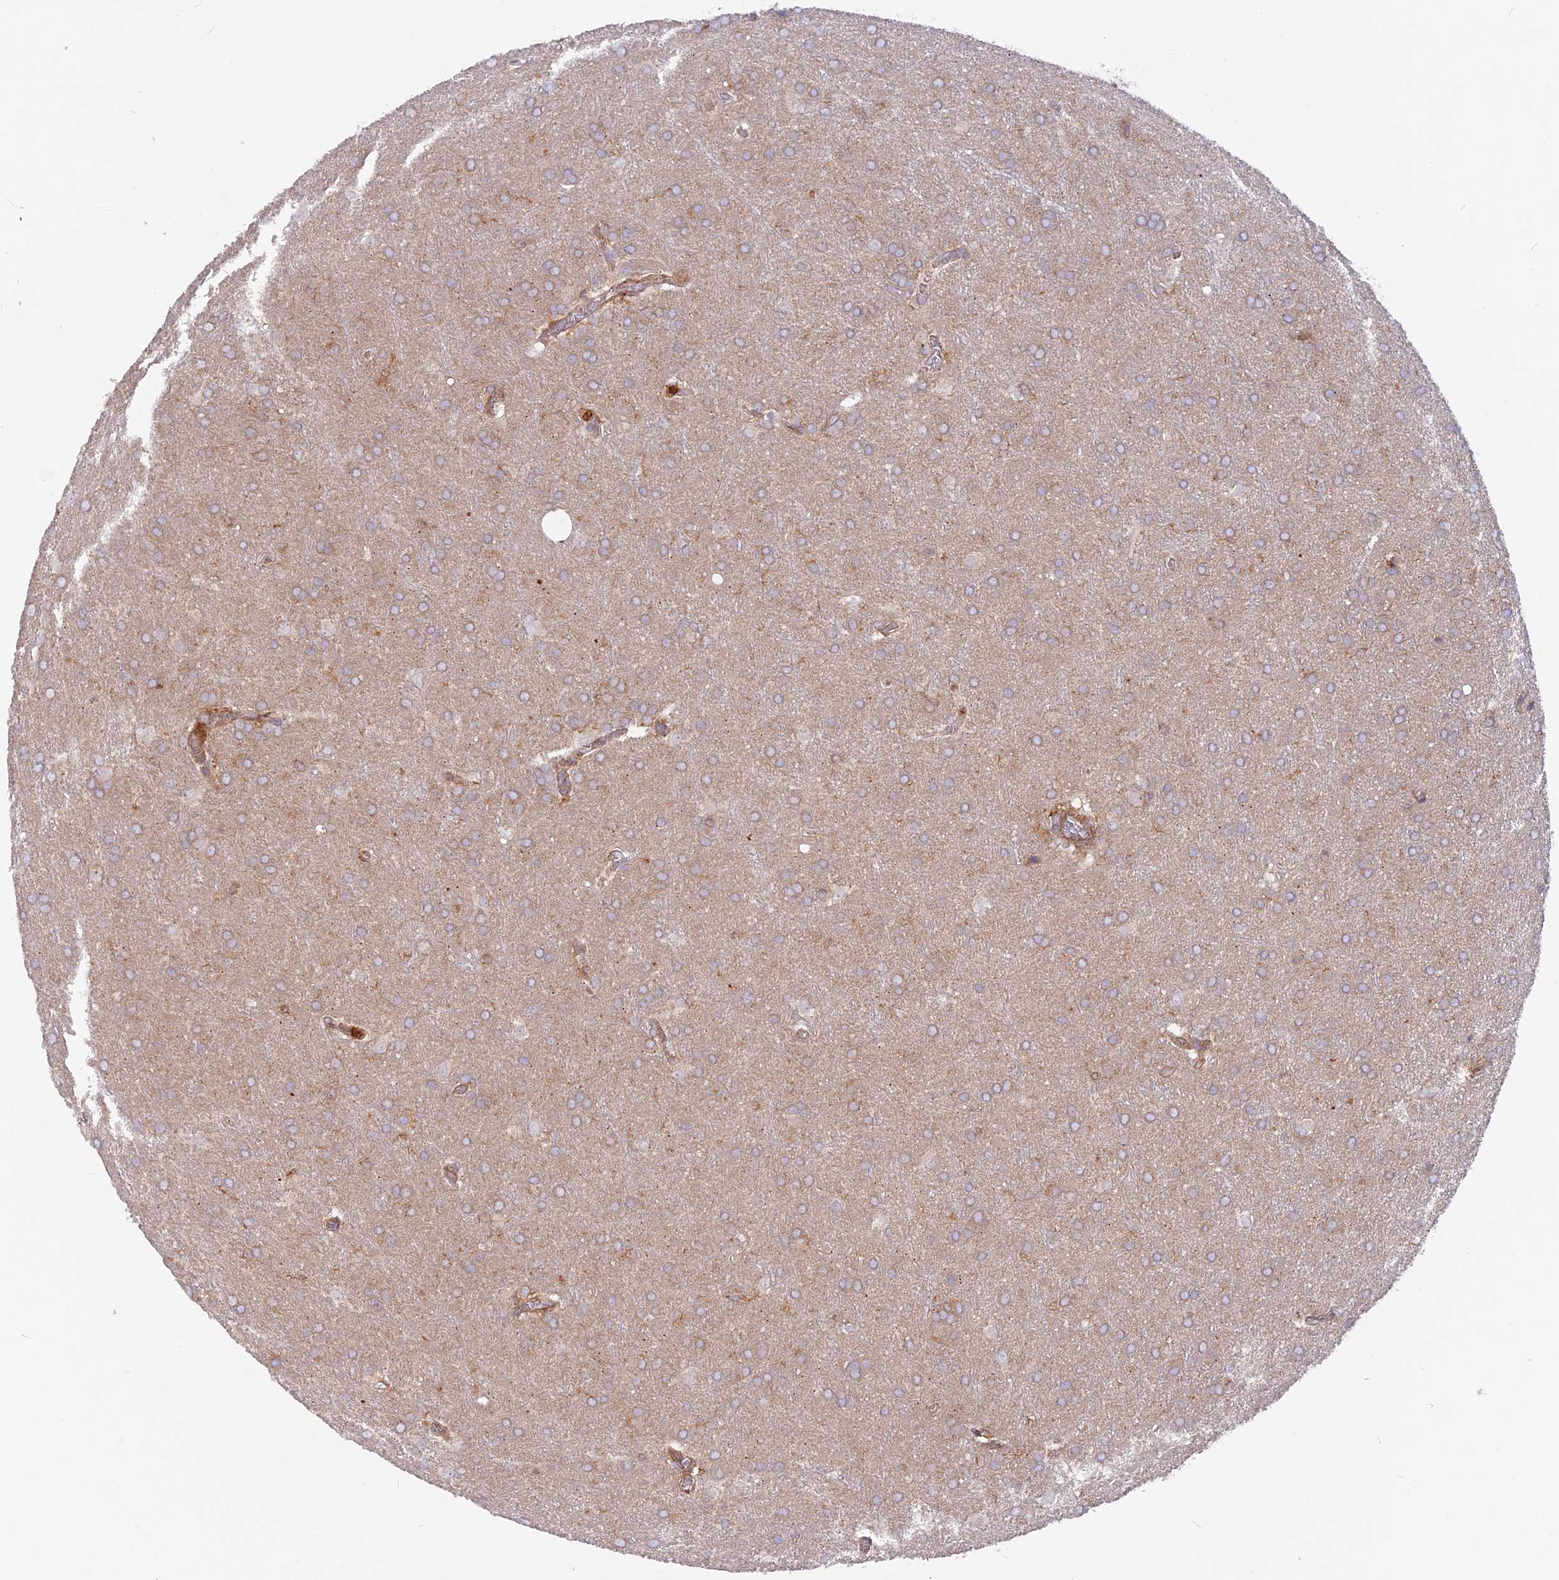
{"staining": {"intensity": "weak", "quantity": "25%-75%", "location": "cytoplasmic/membranous"}, "tissue": "glioma", "cell_type": "Tumor cells", "image_type": "cancer", "snomed": [{"axis": "morphology", "description": "Glioma, malignant, Low grade"}, {"axis": "topography", "description": "Brain"}], "caption": "High-power microscopy captured an immunohistochemistry (IHC) photomicrograph of glioma, revealing weak cytoplasmic/membranous expression in about 25%-75% of tumor cells. (DAB (3,3'-diaminobenzidine) = brown stain, brightfield microscopy at high magnification).", "gene": "CPNE7", "patient": {"sex": "female", "age": 32}}